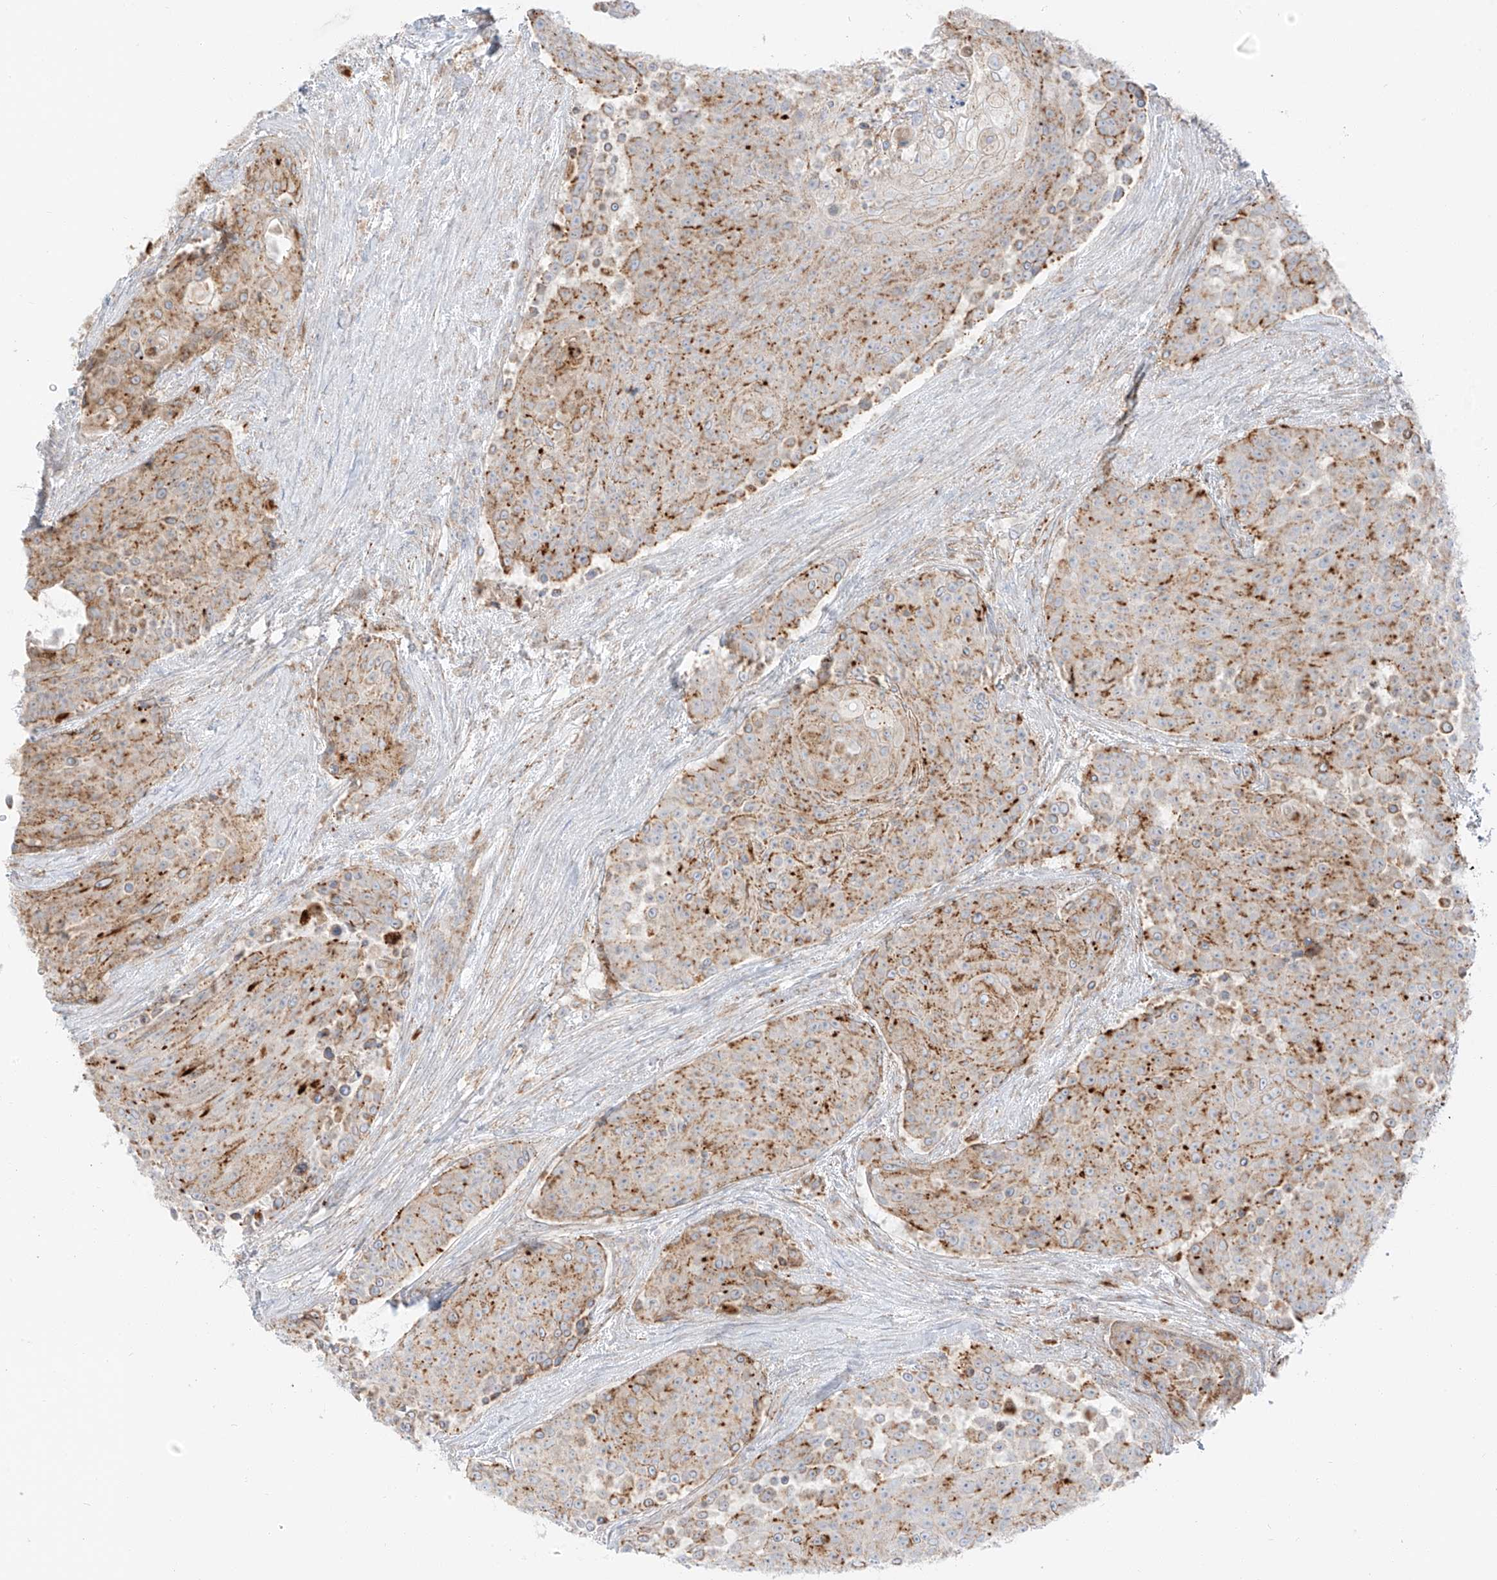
{"staining": {"intensity": "moderate", "quantity": ">75%", "location": "cytoplasmic/membranous"}, "tissue": "urothelial cancer", "cell_type": "Tumor cells", "image_type": "cancer", "snomed": [{"axis": "morphology", "description": "Urothelial carcinoma, High grade"}, {"axis": "topography", "description": "Urinary bladder"}], "caption": "DAB (3,3'-diaminobenzidine) immunohistochemical staining of high-grade urothelial carcinoma displays moderate cytoplasmic/membranous protein positivity in about >75% of tumor cells.", "gene": "SLC35F6", "patient": {"sex": "female", "age": 63}}